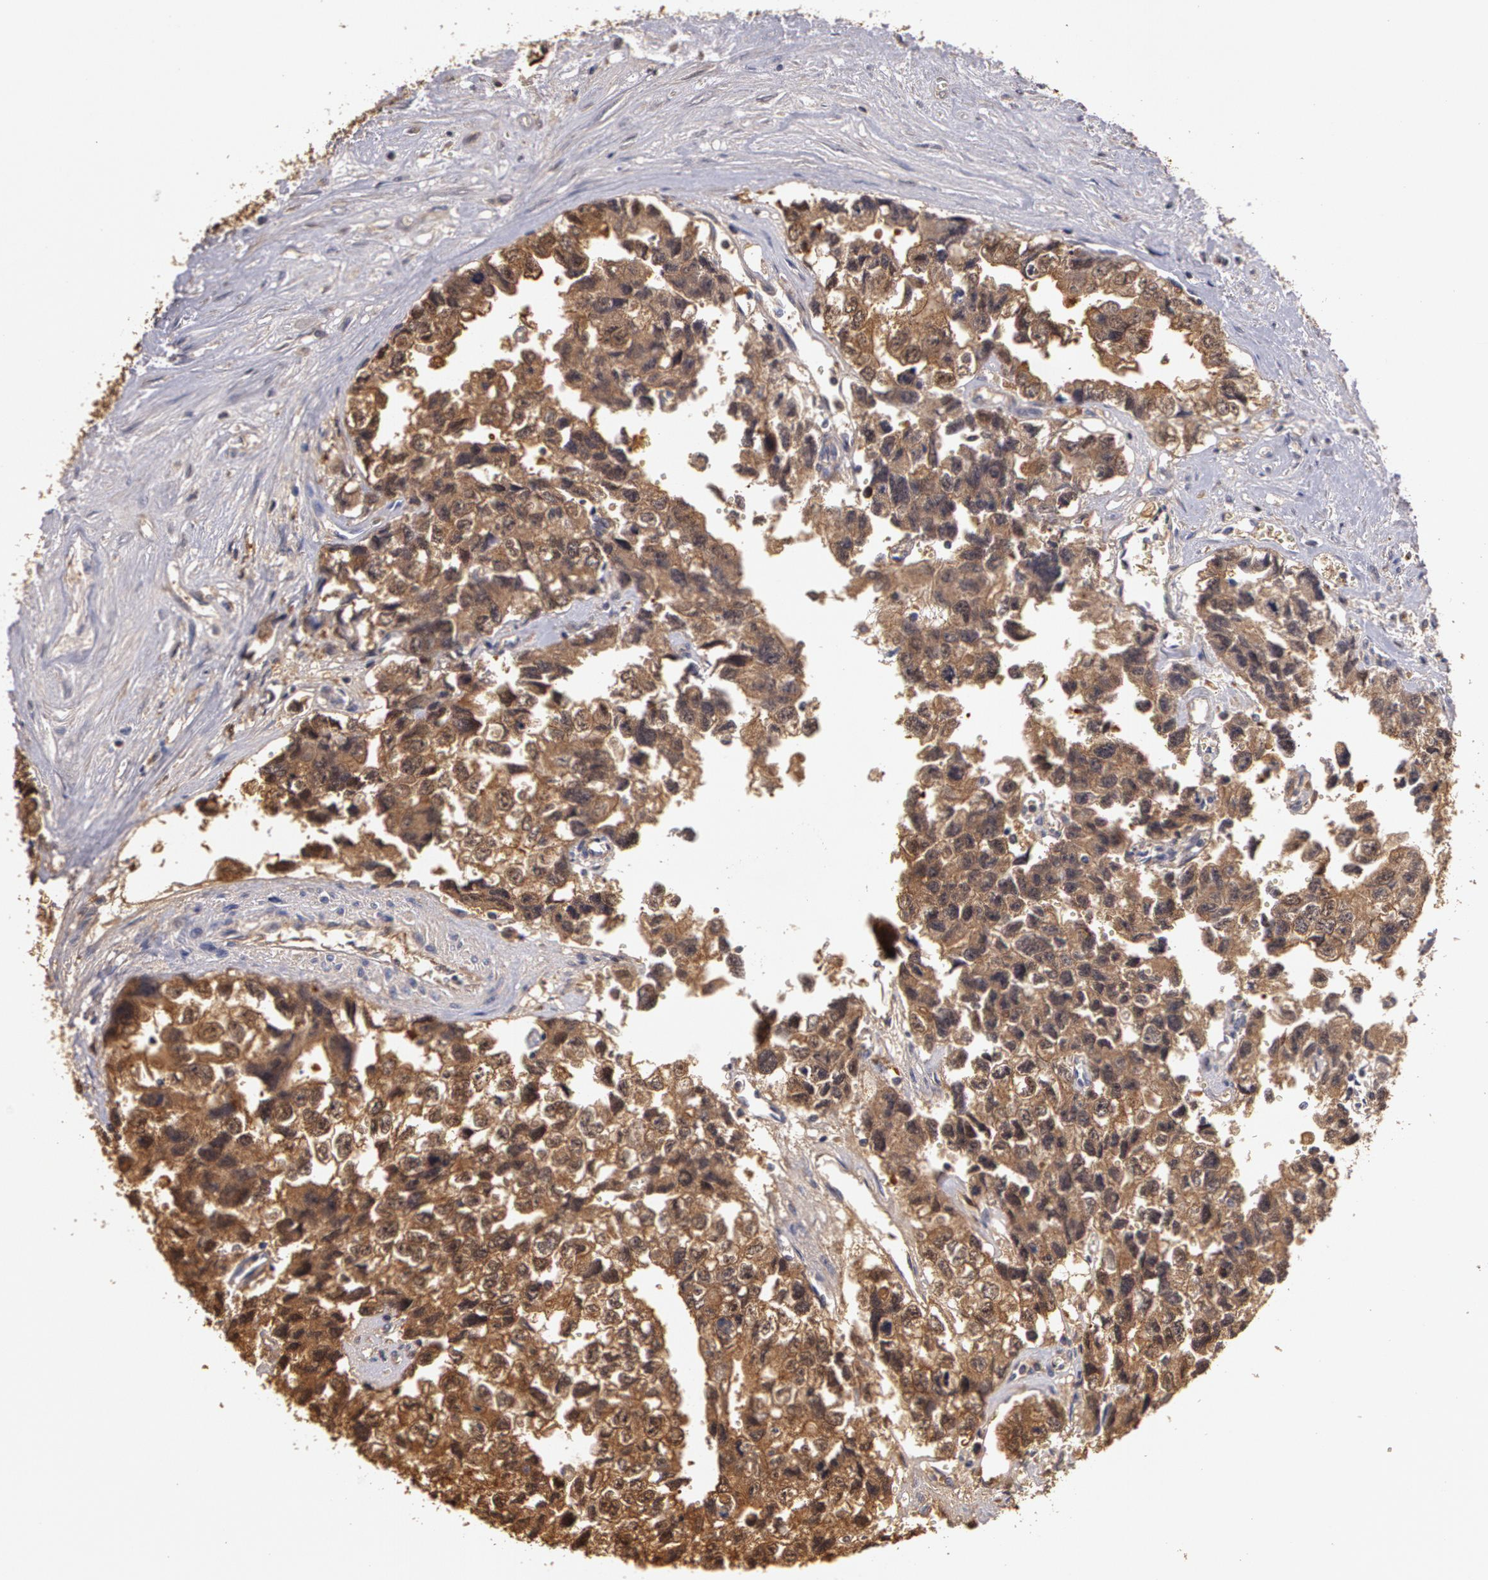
{"staining": {"intensity": "weak", "quantity": "25%-75%", "location": "cytoplasmic/membranous"}, "tissue": "testis cancer", "cell_type": "Tumor cells", "image_type": "cancer", "snomed": [{"axis": "morphology", "description": "Carcinoma, Embryonal, NOS"}, {"axis": "topography", "description": "Testis"}], "caption": "Brown immunohistochemical staining in embryonal carcinoma (testis) demonstrates weak cytoplasmic/membranous staining in approximately 25%-75% of tumor cells.", "gene": "AHSA1", "patient": {"sex": "male", "age": 31}}